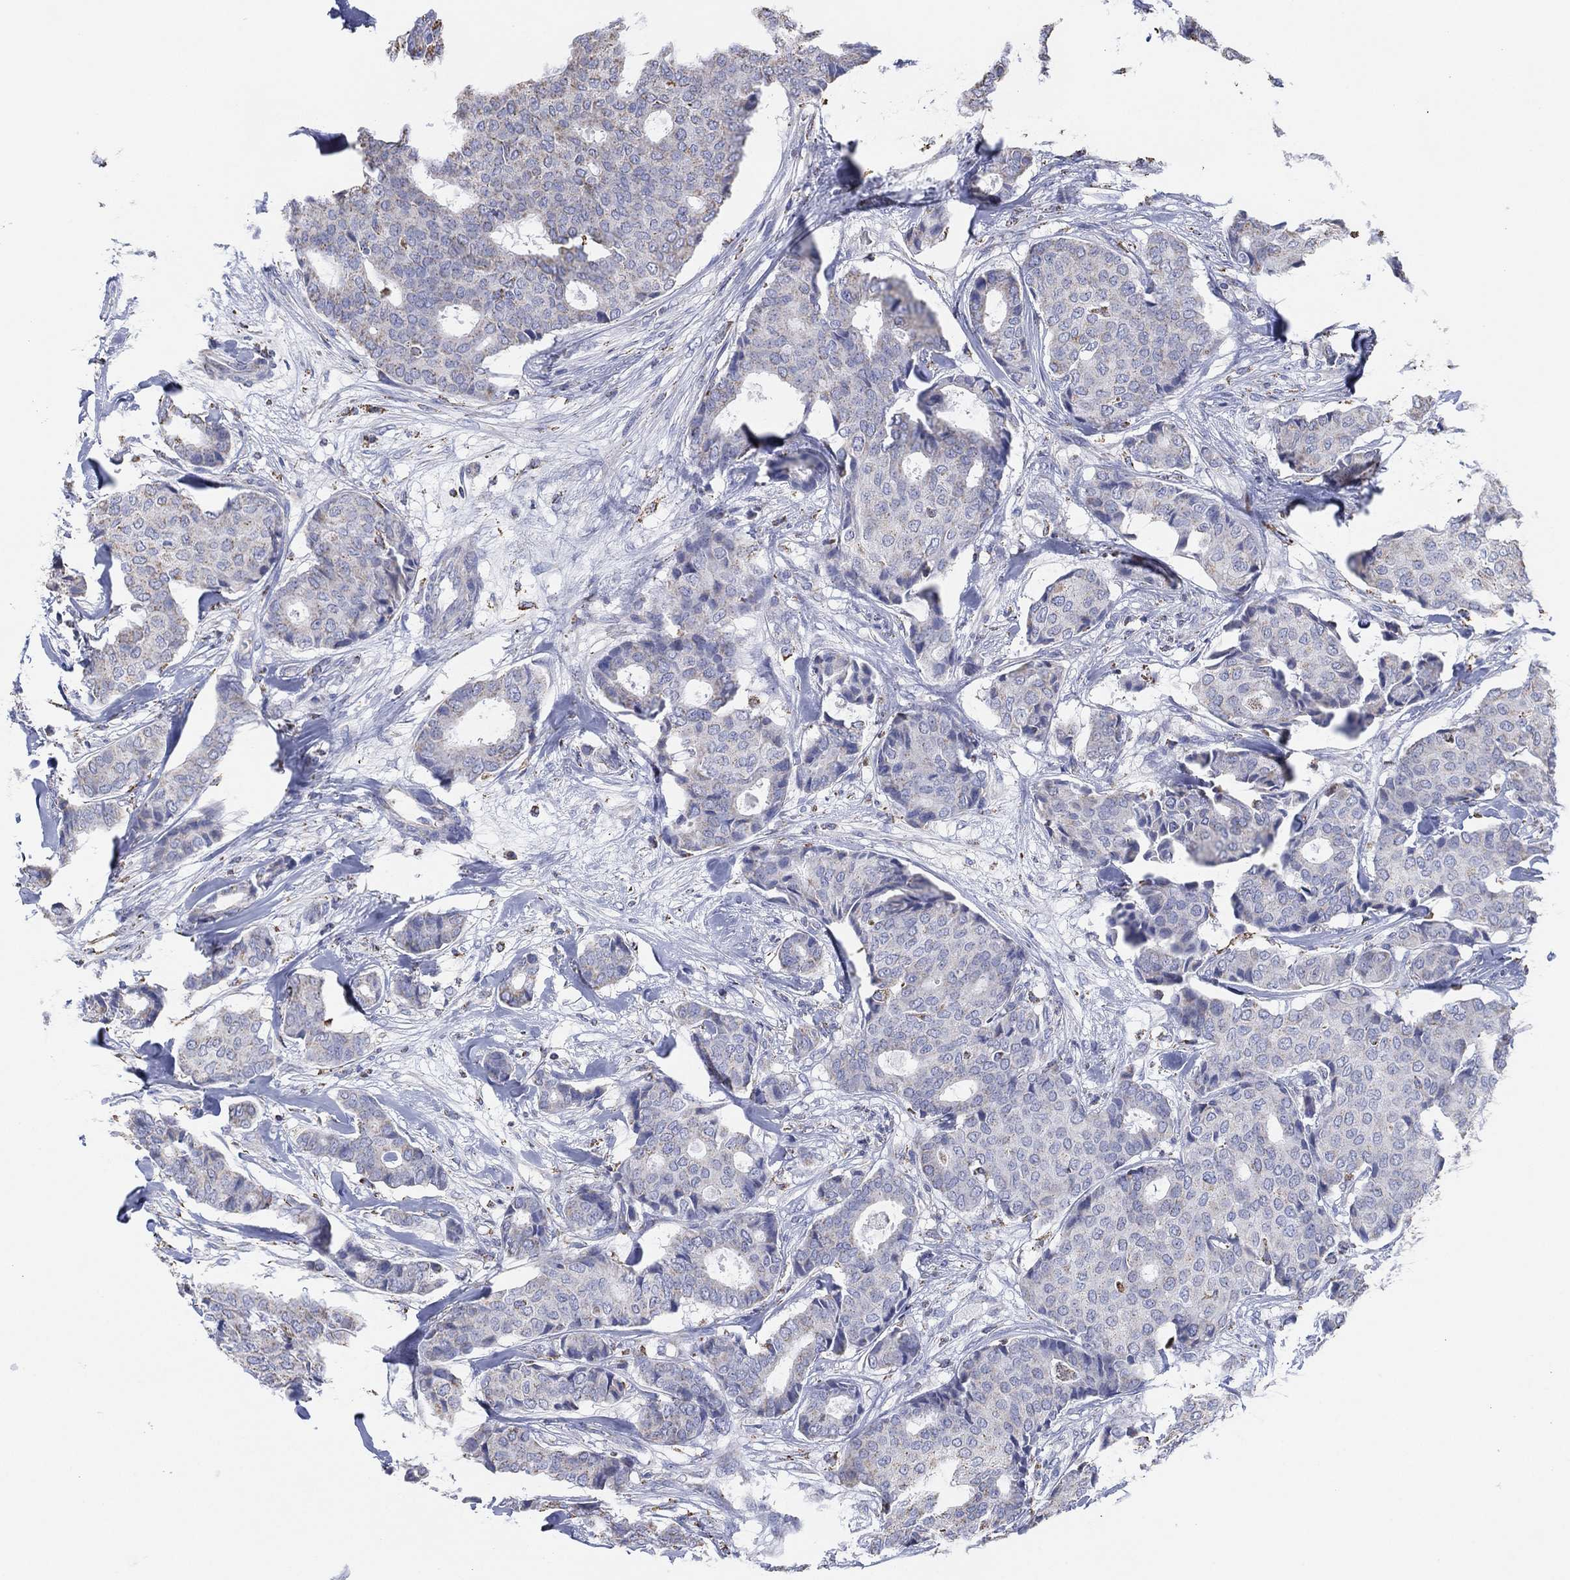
{"staining": {"intensity": "negative", "quantity": "none", "location": "none"}, "tissue": "breast cancer", "cell_type": "Tumor cells", "image_type": "cancer", "snomed": [{"axis": "morphology", "description": "Duct carcinoma"}, {"axis": "topography", "description": "Breast"}], "caption": "Image shows no protein staining in tumor cells of invasive ductal carcinoma (breast) tissue.", "gene": "CFTR", "patient": {"sex": "female", "age": 75}}